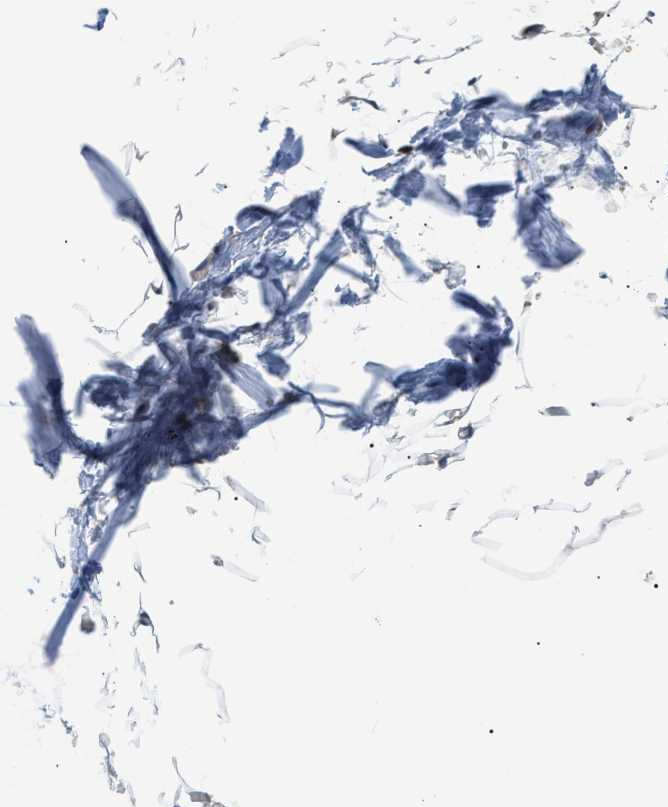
{"staining": {"intensity": "negative", "quantity": "none", "location": "none"}, "tissue": "adipose tissue", "cell_type": "Adipocytes", "image_type": "normal", "snomed": [{"axis": "morphology", "description": "Normal tissue, NOS"}, {"axis": "topography", "description": "Breast"}, {"axis": "topography", "description": "Adipose tissue"}], "caption": "This is a image of IHC staining of unremarkable adipose tissue, which shows no staining in adipocytes. (Brightfield microscopy of DAB immunohistochemistry at high magnification).", "gene": "TNIP2", "patient": {"sex": "female", "age": 25}}